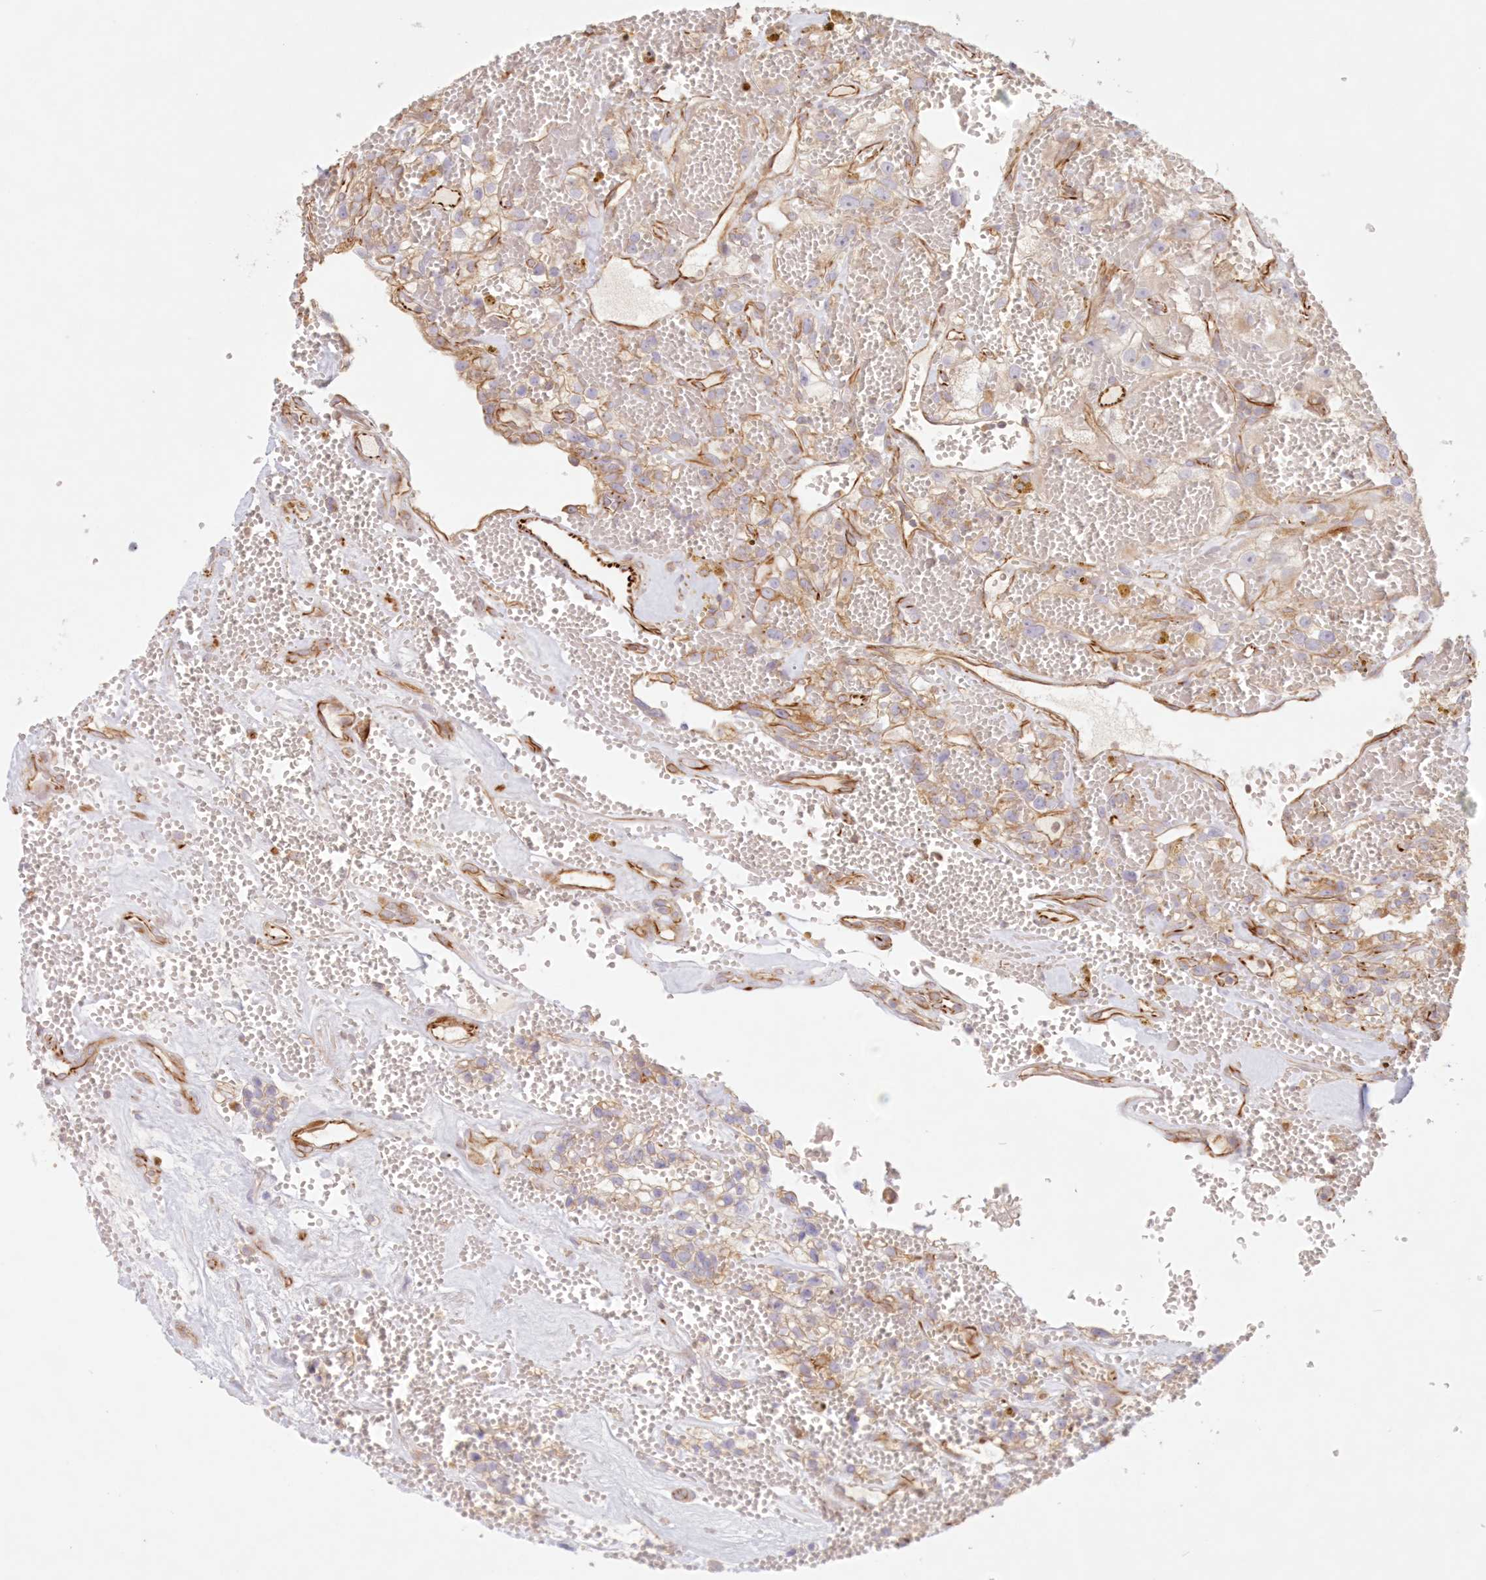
{"staining": {"intensity": "negative", "quantity": "none", "location": "none"}, "tissue": "renal cancer", "cell_type": "Tumor cells", "image_type": "cancer", "snomed": [{"axis": "morphology", "description": "Adenocarcinoma, NOS"}, {"axis": "topography", "description": "Kidney"}], "caption": "DAB (3,3'-diaminobenzidine) immunohistochemical staining of renal adenocarcinoma demonstrates no significant expression in tumor cells.", "gene": "DMRTB1", "patient": {"sex": "female", "age": 57}}